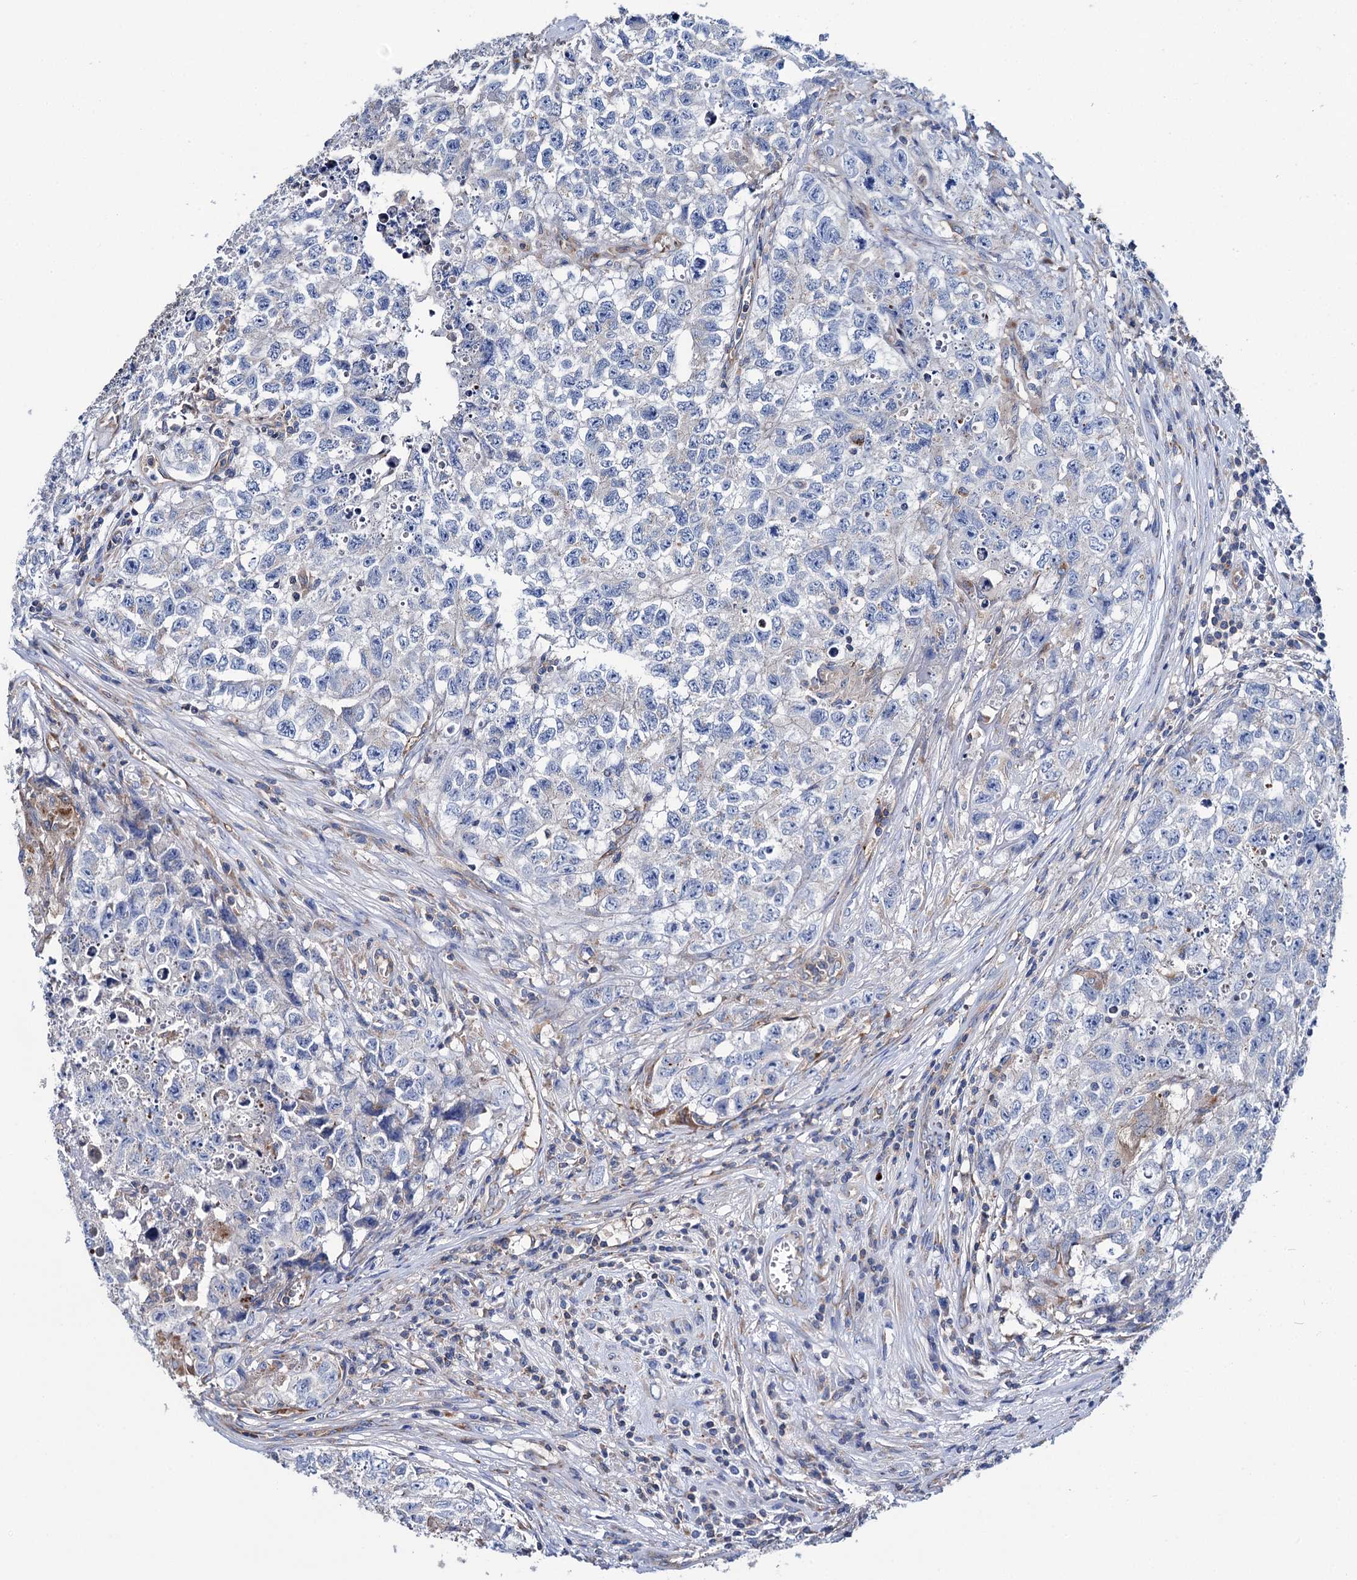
{"staining": {"intensity": "negative", "quantity": "none", "location": "none"}, "tissue": "testis cancer", "cell_type": "Tumor cells", "image_type": "cancer", "snomed": [{"axis": "morphology", "description": "Seminoma, NOS"}, {"axis": "morphology", "description": "Carcinoma, Embryonal, NOS"}, {"axis": "topography", "description": "Testis"}], "caption": "This is a histopathology image of IHC staining of testis cancer (seminoma), which shows no staining in tumor cells.", "gene": "SCPEP1", "patient": {"sex": "male", "age": 43}}